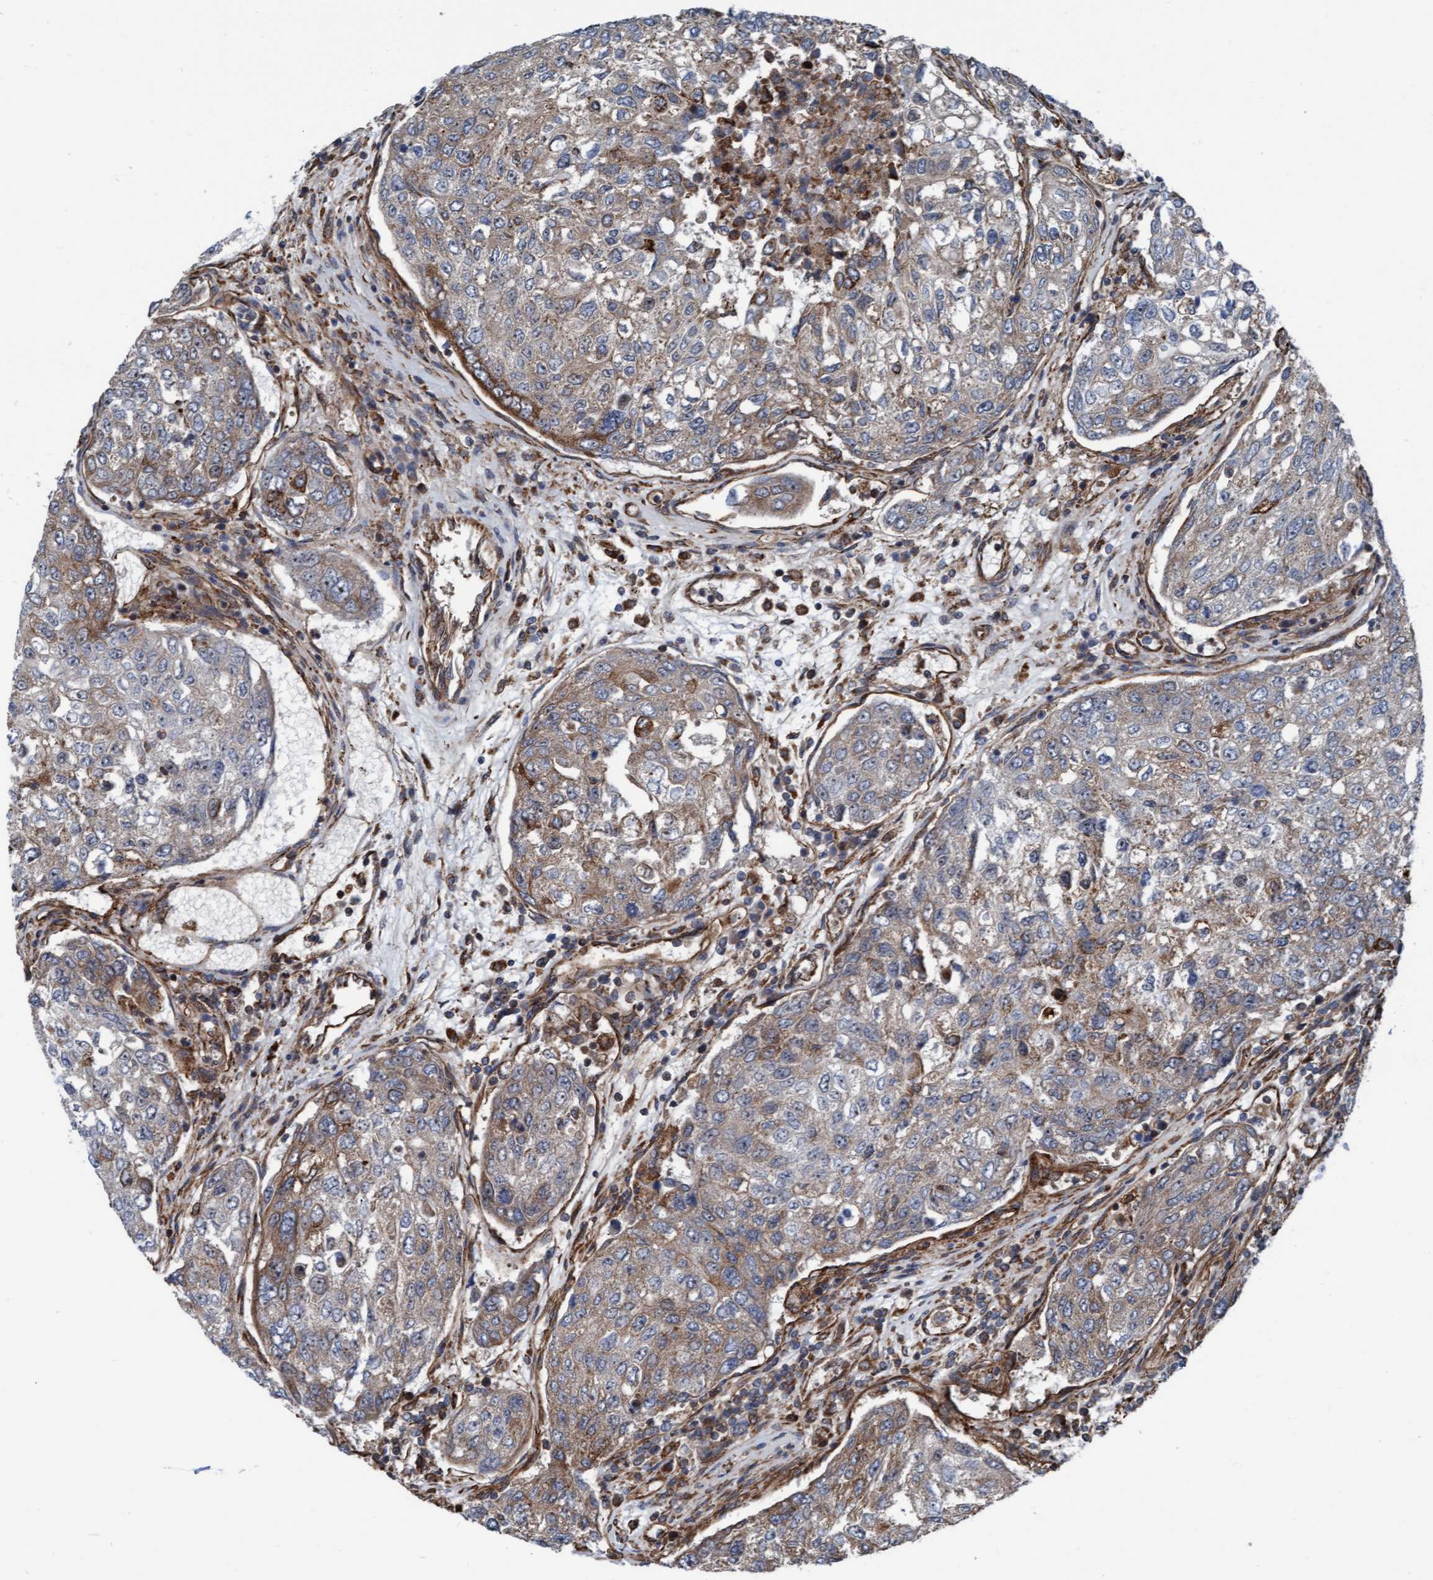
{"staining": {"intensity": "weak", "quantity": "25%-75%", "location": "cytoplasmic/membranous"}, "tissue": "urothelial cancer", "cell_type": "Tumor cells", "image_type": "cancer", "snomed": [{"axis": "morphology", "description": "Urothelial carcinoma, High grade"}, {"axis": "topography", "description": "Lymph node"}, {"axis": "topography", "description": "Urinary bladder"}], "caption": "Human urothelial cancer stained for a protein (brown) demonstrates weak cytoplasmic/membranous positive expression in about 25%-75% of tumor cells.", "gene": "RAP1GAP2", "patient": {"sex": "male", "age": 51}}